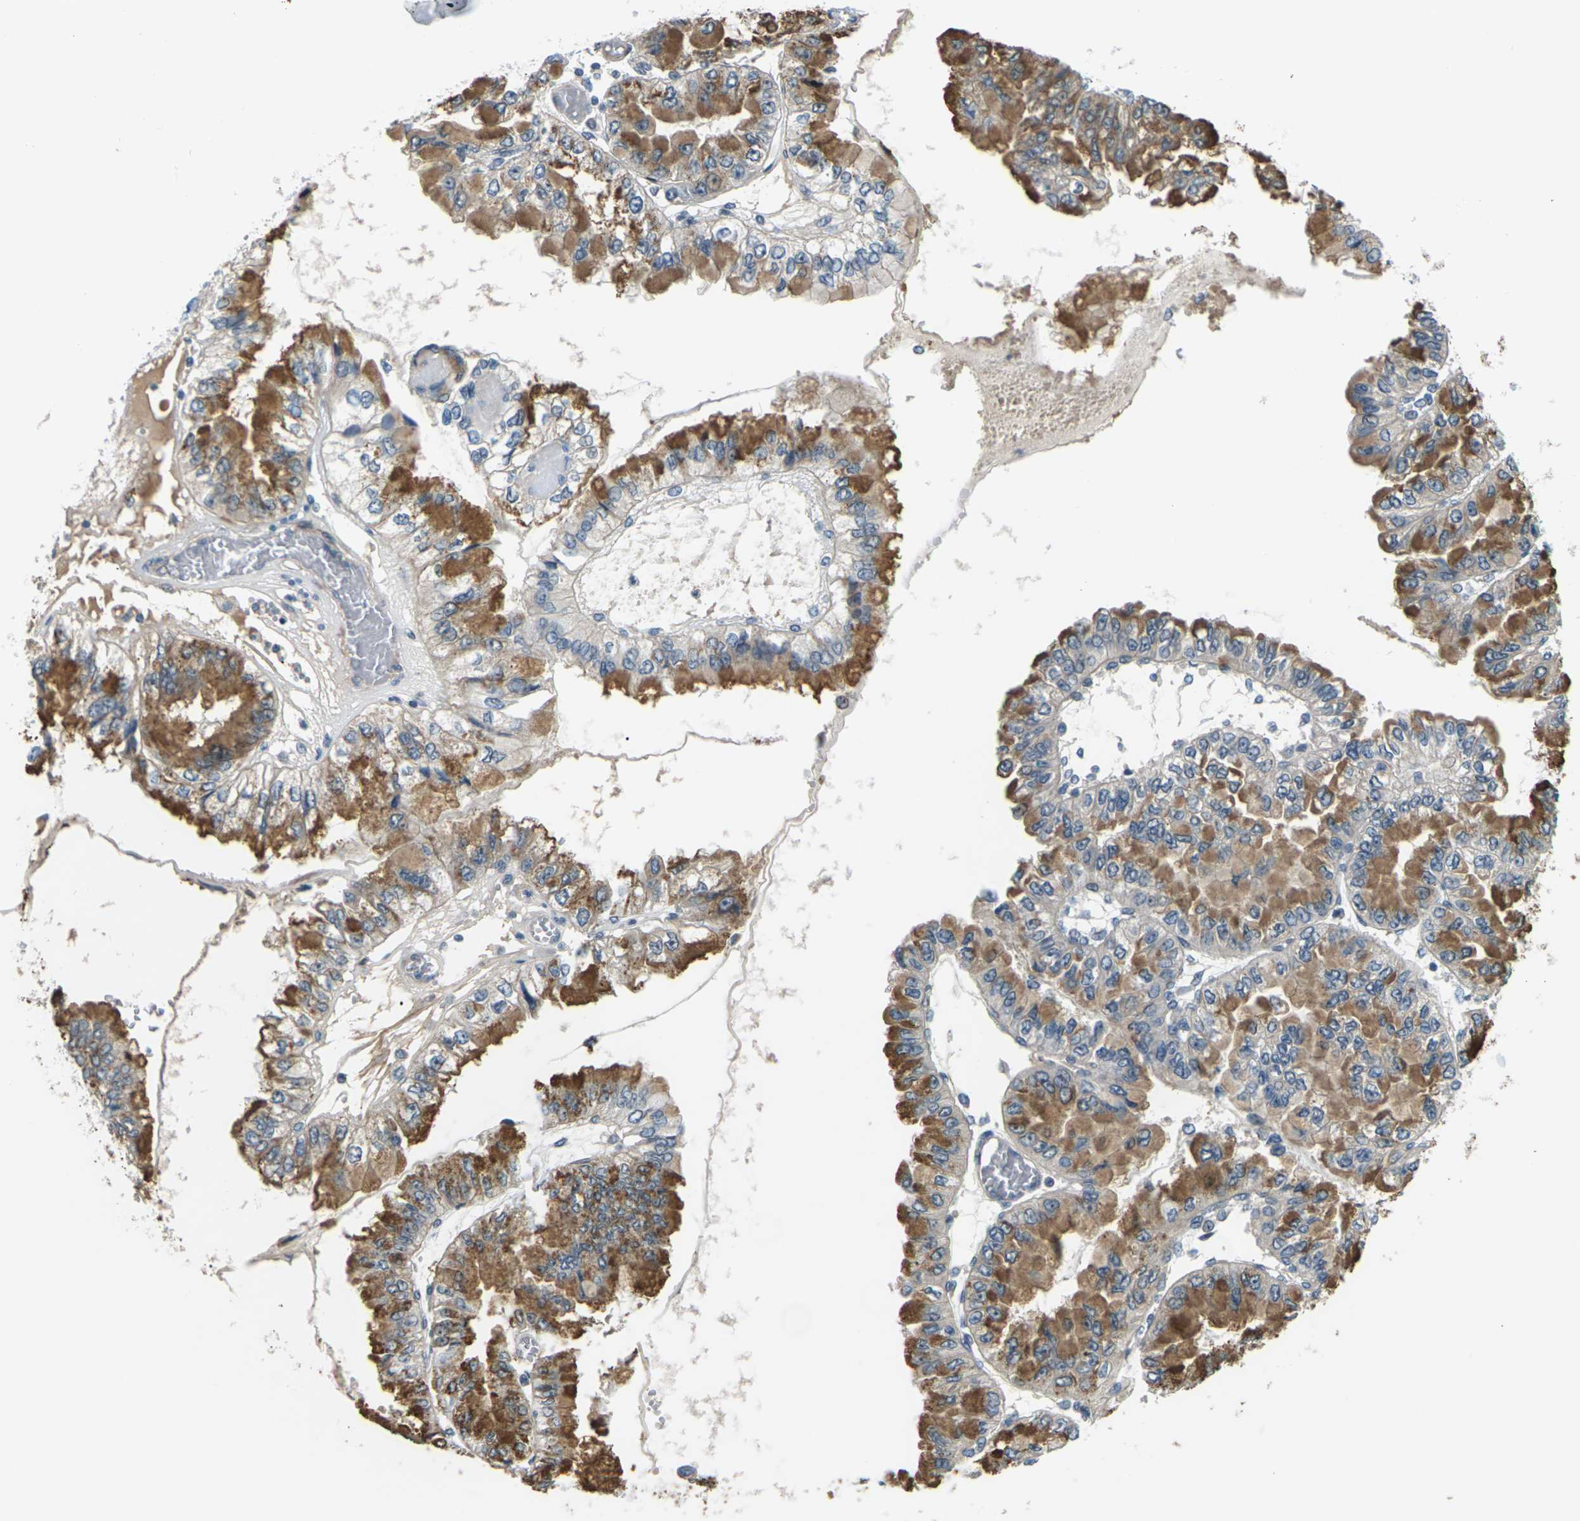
{"staining": {"intensity": "moderate", "quantity": ">75%", "location": "cytoplasmic/membranous"}, "tissue": "liver cancer", "cell_type": "Tumor cells", "image_type": "cancer", "snomed": [{"axis": "morphology", "description": "Cholangiocarcinoma"}, {"axis": "topography", "description": "Liver"}], "caption": "Human liver cholangiocarcinoma stained with a brown dye displays moderate cytoplasmic/membranous positive expression in about >75% of tumor cells.", "gene": "SLC13A3", "patient": {"sex": "female", "age": 79}}